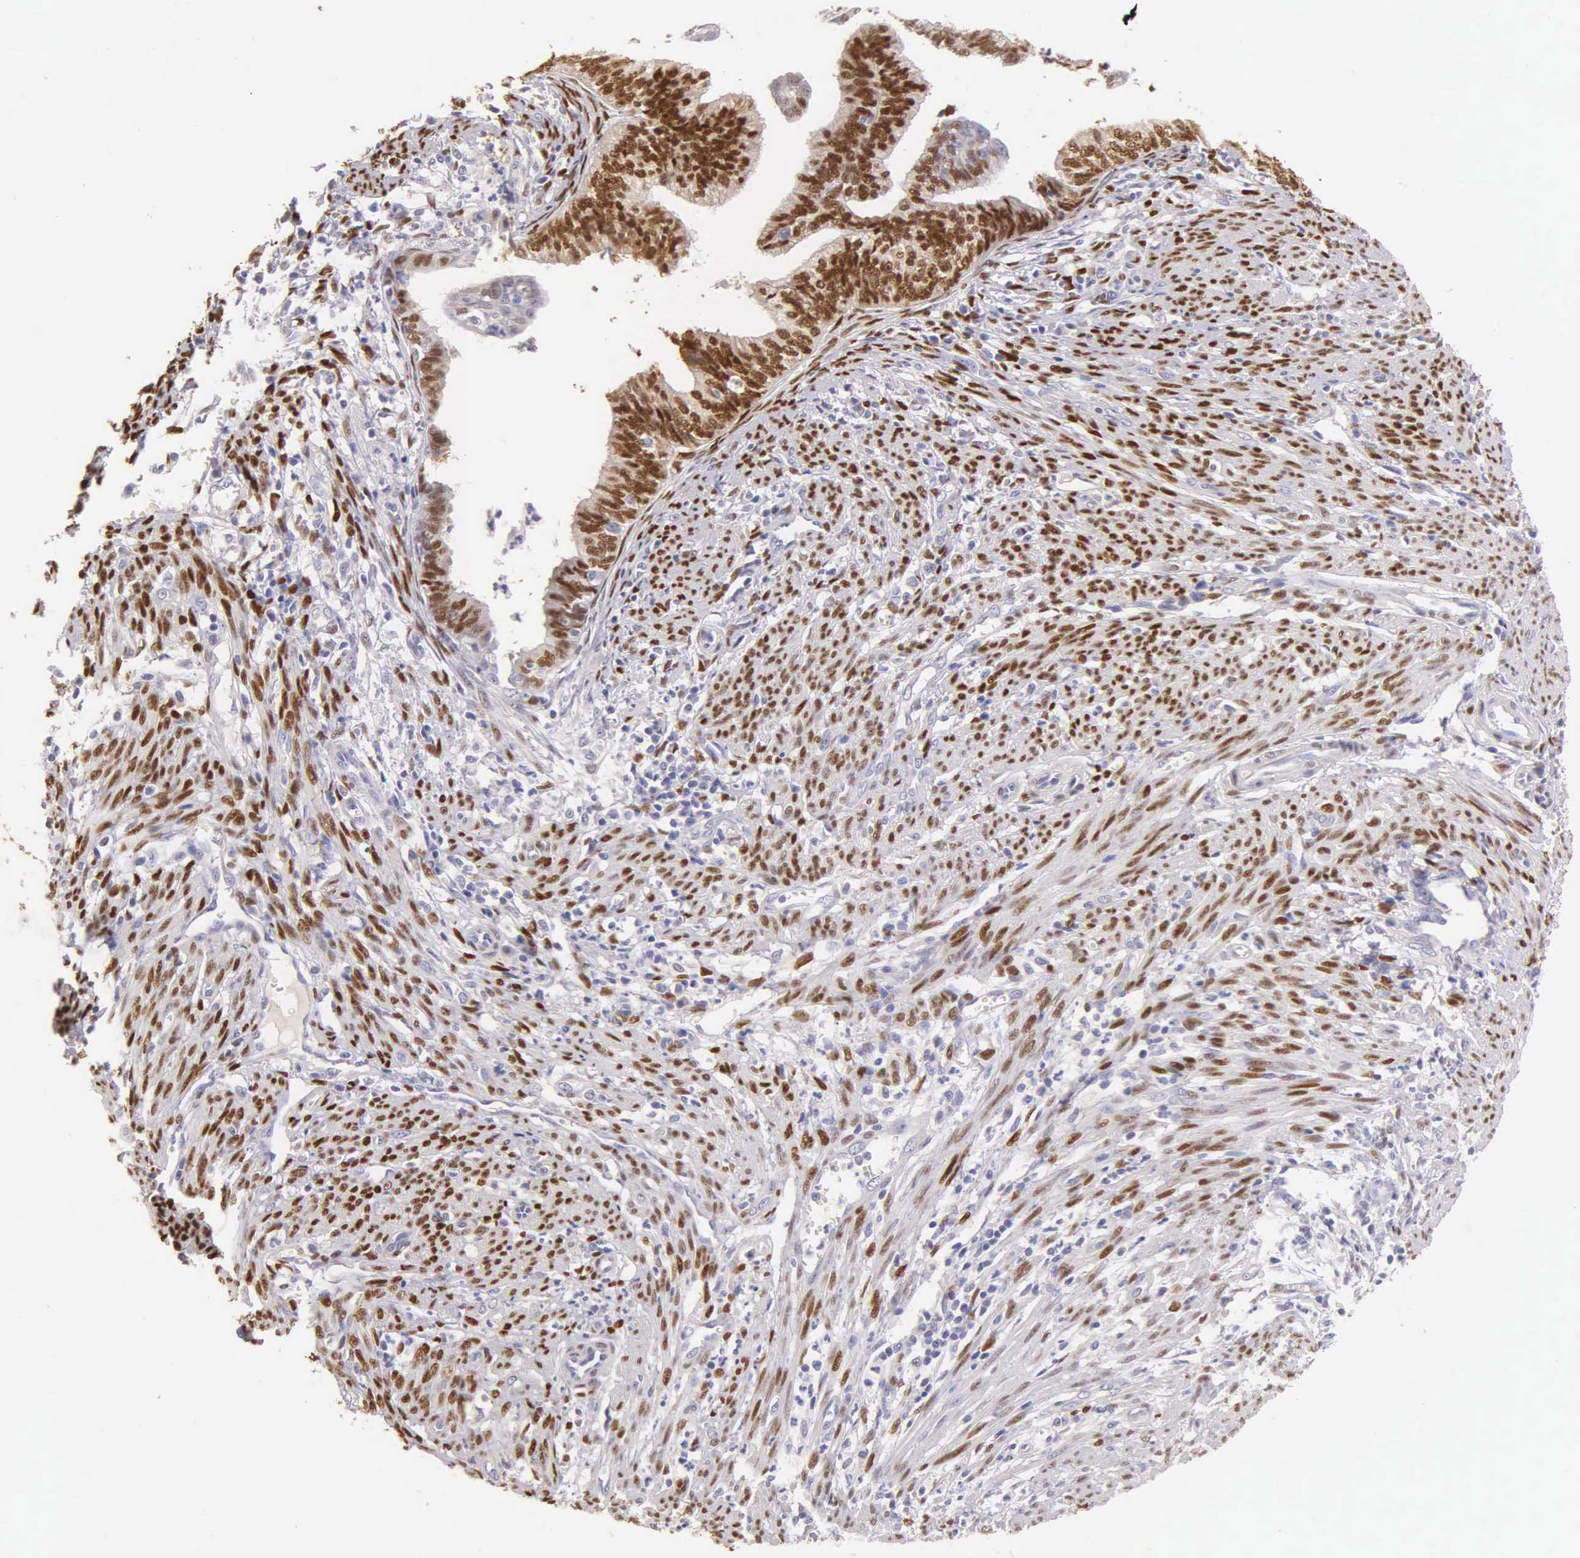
{"staining": {"intensity": "strong", "quantity": ">75%", "location": "nuclear"}, "tissue": "endometrial cancer", "cell_type": "Tumor cells", "image_type": "cancer", "snomed": [{"axis": "morphology", "description": "Adenocarcinoma, NOS"}, {"axis": "topography", "description": "Endometrium"}], "caption": "Protein expression analysis of human adenocarcinoma (endometrial) reveals strong nuclear expression in approximately >75% of tumor cells.", "gene": "ESR1", "patient": {"sex": "female", "age": 66}}